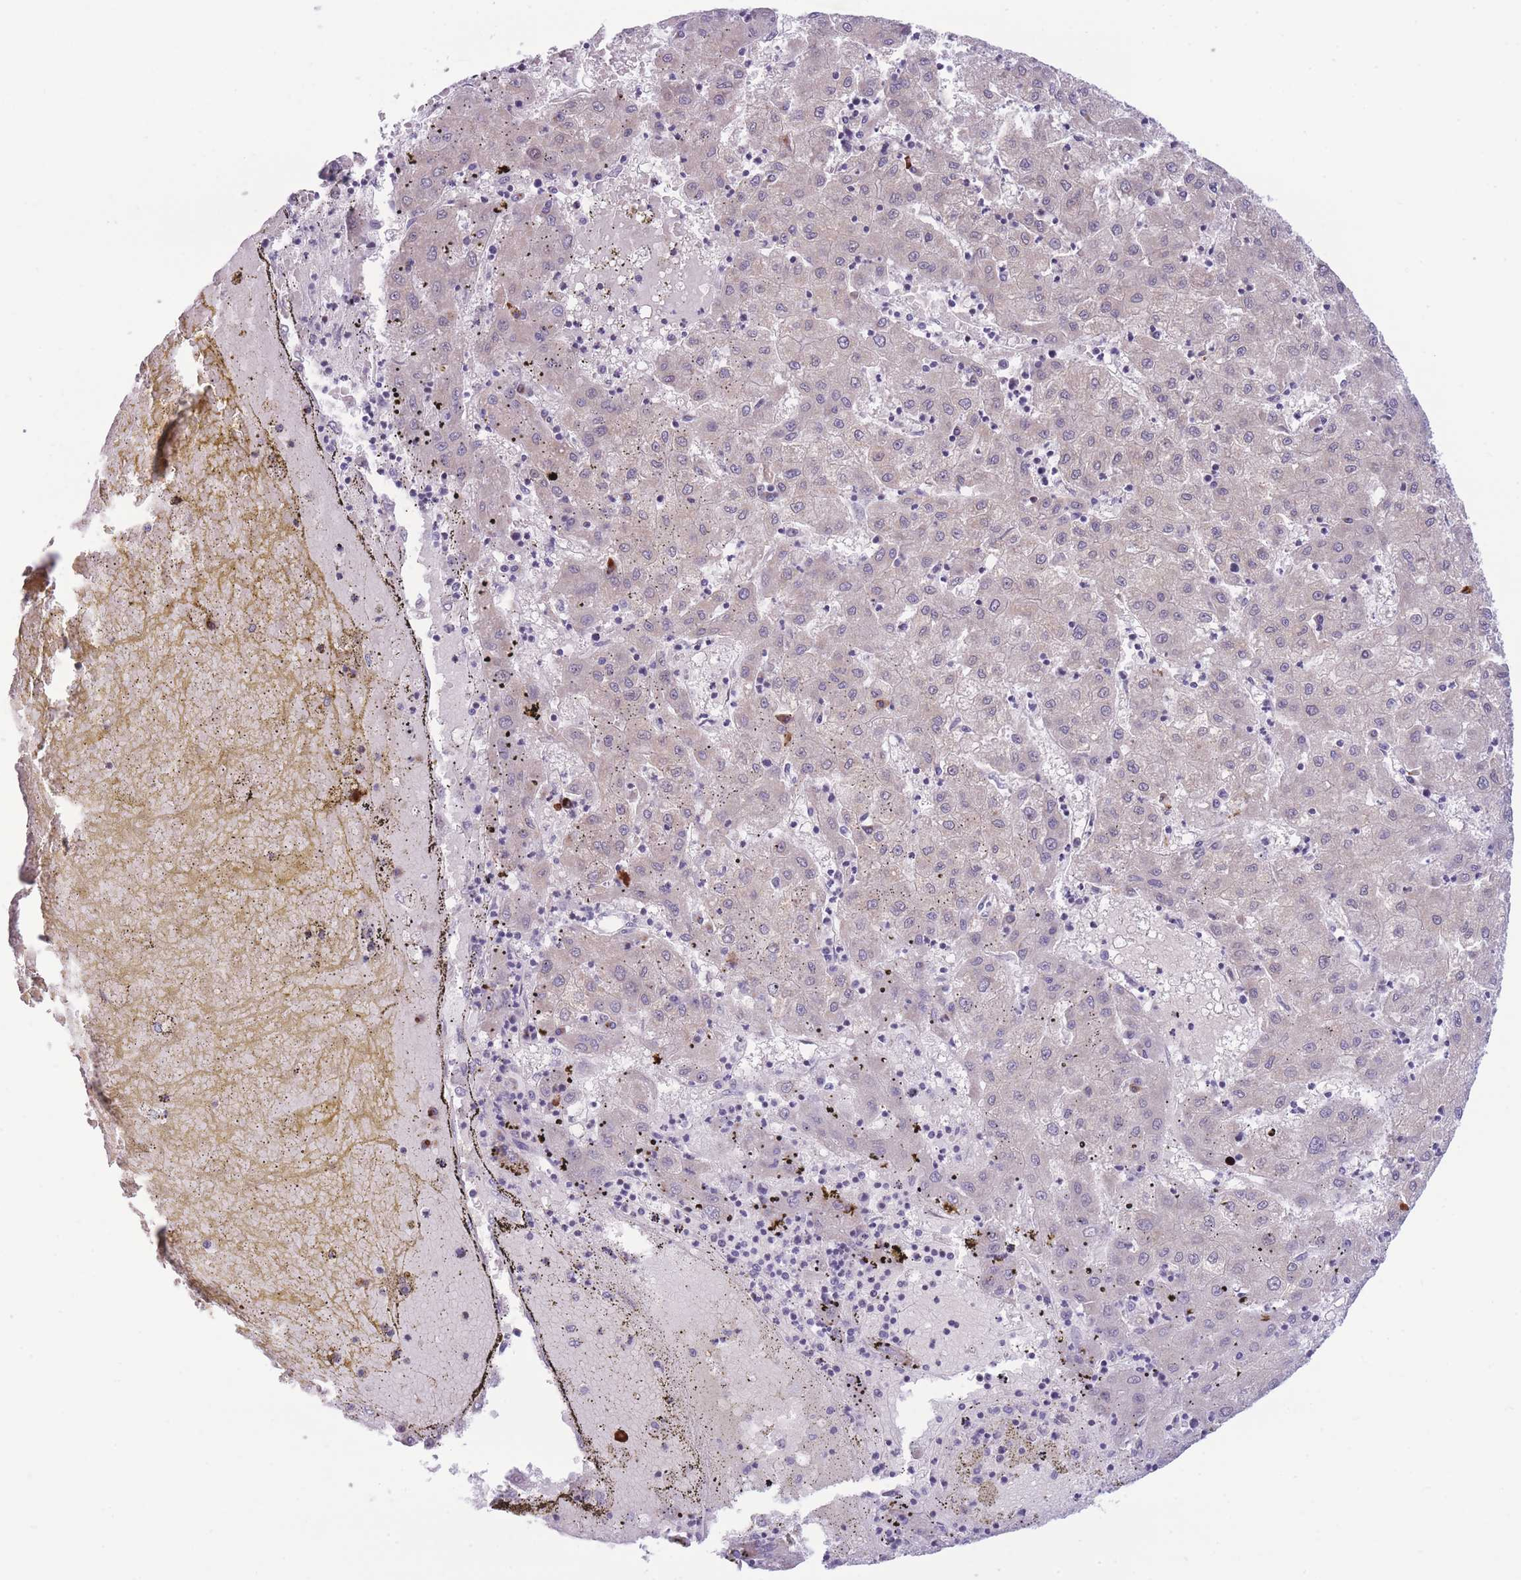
{"staining": {"intensity": "negative", "quantity": "none", "location": "none"}, "tissue": "liver cancer", "cell_type": "Tumor cells", "image_type": "cancer", "snomed": [{"axis": "morphology", "description": "Carcinoma, Hepatocellular, NOS"}, {"axis": "topography", "description": "Liver"}], "caption": "Tumor cells show no significant staining in liver hepatocellular carcinoma.", "gene": "CDC25B", "patient": {"sex": "male", "age": 72}}